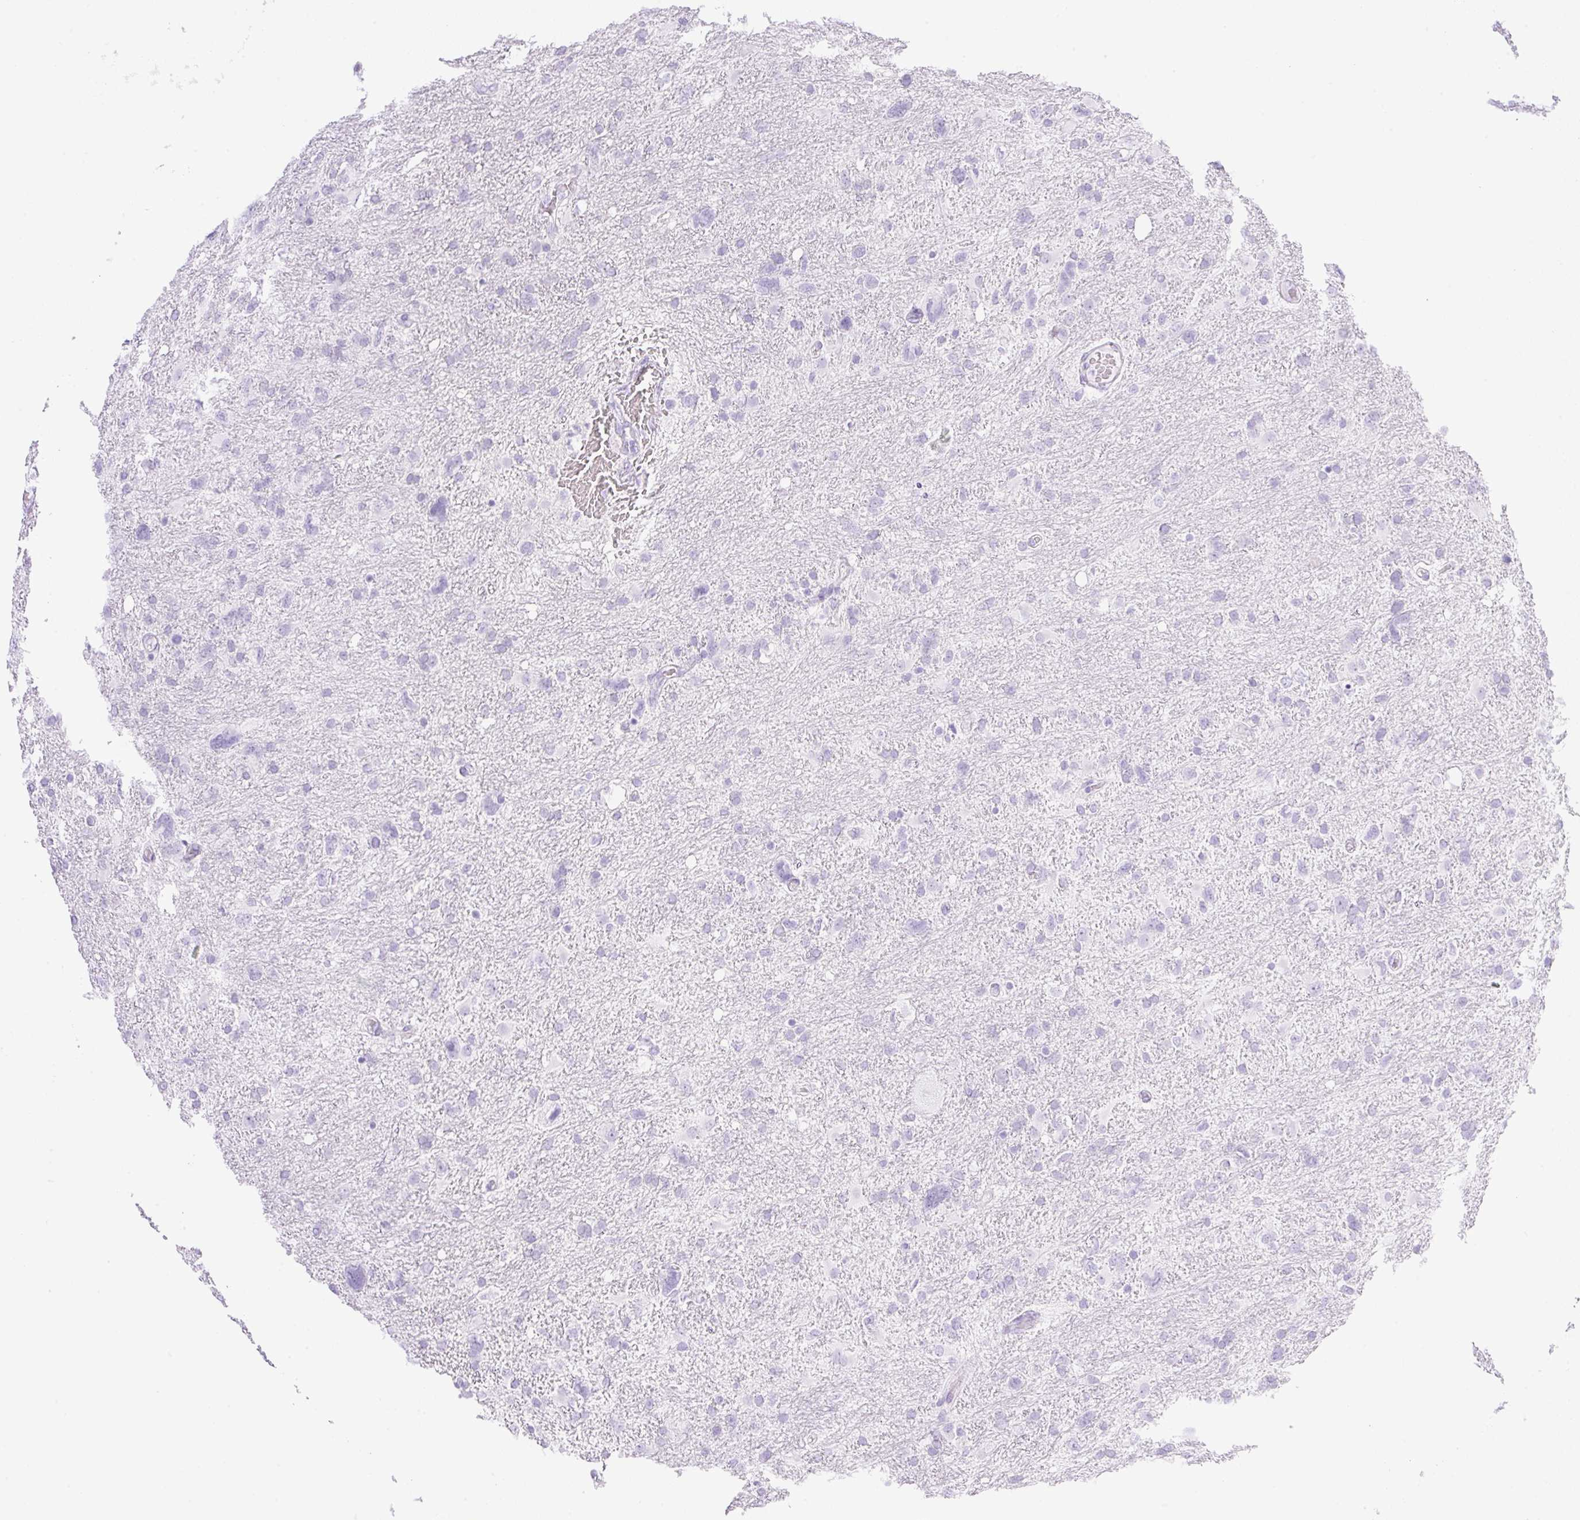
{"staining": {"intensity": "negative", "quantity": "none", "location": "none"}, "tissue": "glioma", "cell_type": "Tumor cells", "image_type": "cancer", "snomed": [{"axis": "morphology", "description": "Glioma, malignant, High grade"}, {"axis": "topography", "description": "Brain"}], "caption": "Immunohistochemistry image of neoplastic tissue: malignant glioma (high-grade) stained with DAB exhibits no significant protein staining in tumor cells.", "gene": "SPRR4", "patient": {"sex": "male", "age": 61}}